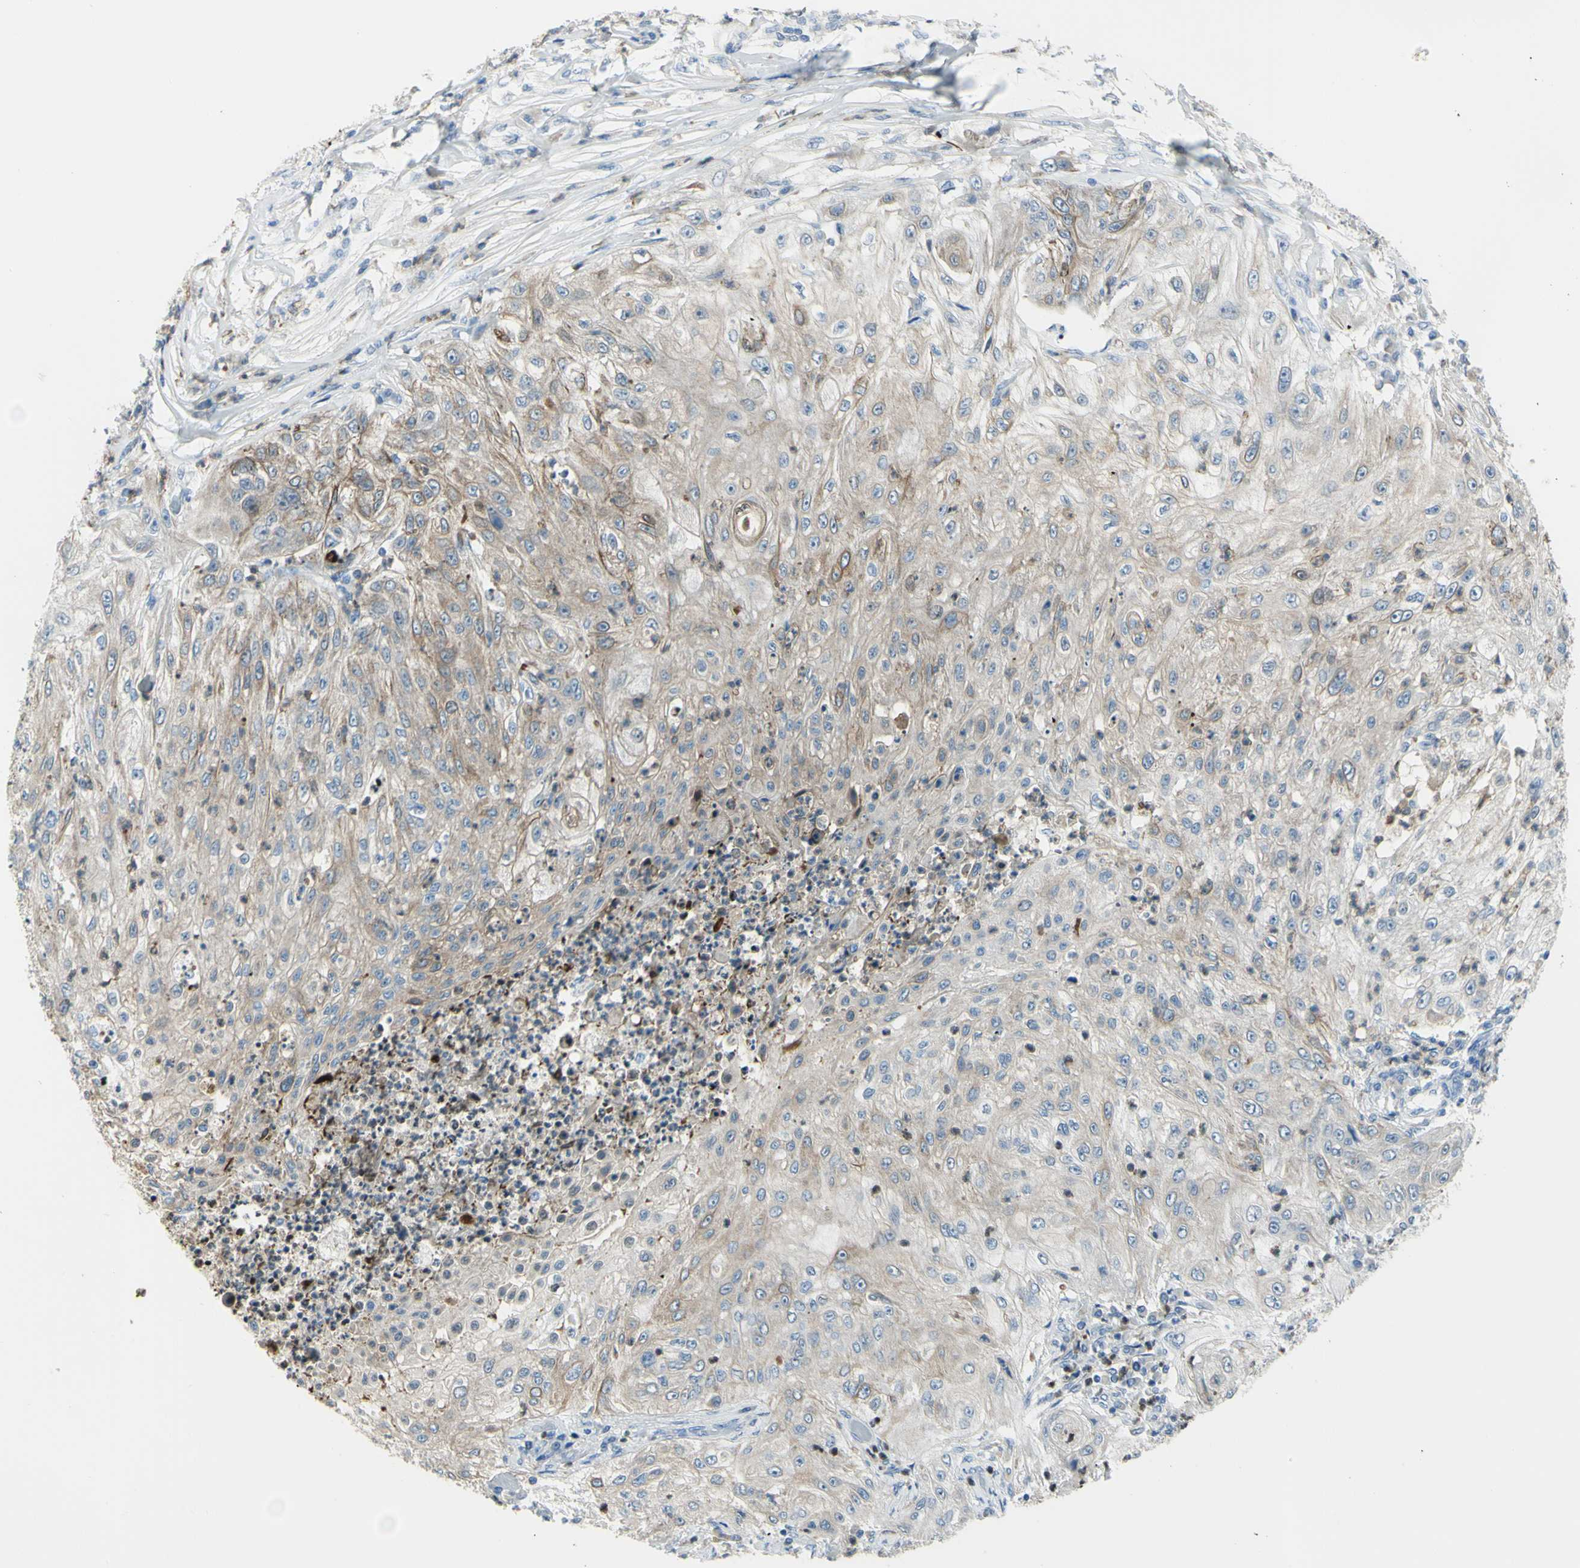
{"staining": {"intensity": "moderate", "quantity": "<25%", "location": "cytoplasmic/membranous"}, "tissue": "lung cancer", "cell_type": "Tumor cells", "image_type": "cancer", "snomed": [{"axis": "morphology", "description": "Inflammation, NOS"}, {"axis": "morphology", "description": "Squamous cell carcinoma, NOS"}, {"axis": "topography", "description": "Lymph node"}, {"axis": "topography", "description": "Soft tissue"}, {"axis": "topography", "description": "Lung"}], "caption": "Moderate cytoplasmic/membranous protein positivity is present in approximately <25% of tumor cells in lung cancer (squamous cell carcinoma). The protein of interest is shown in brown color, while the nuclei are stained blue.", "gene": "ZNF557", "patient": {"sex": "male", "age": 66}}